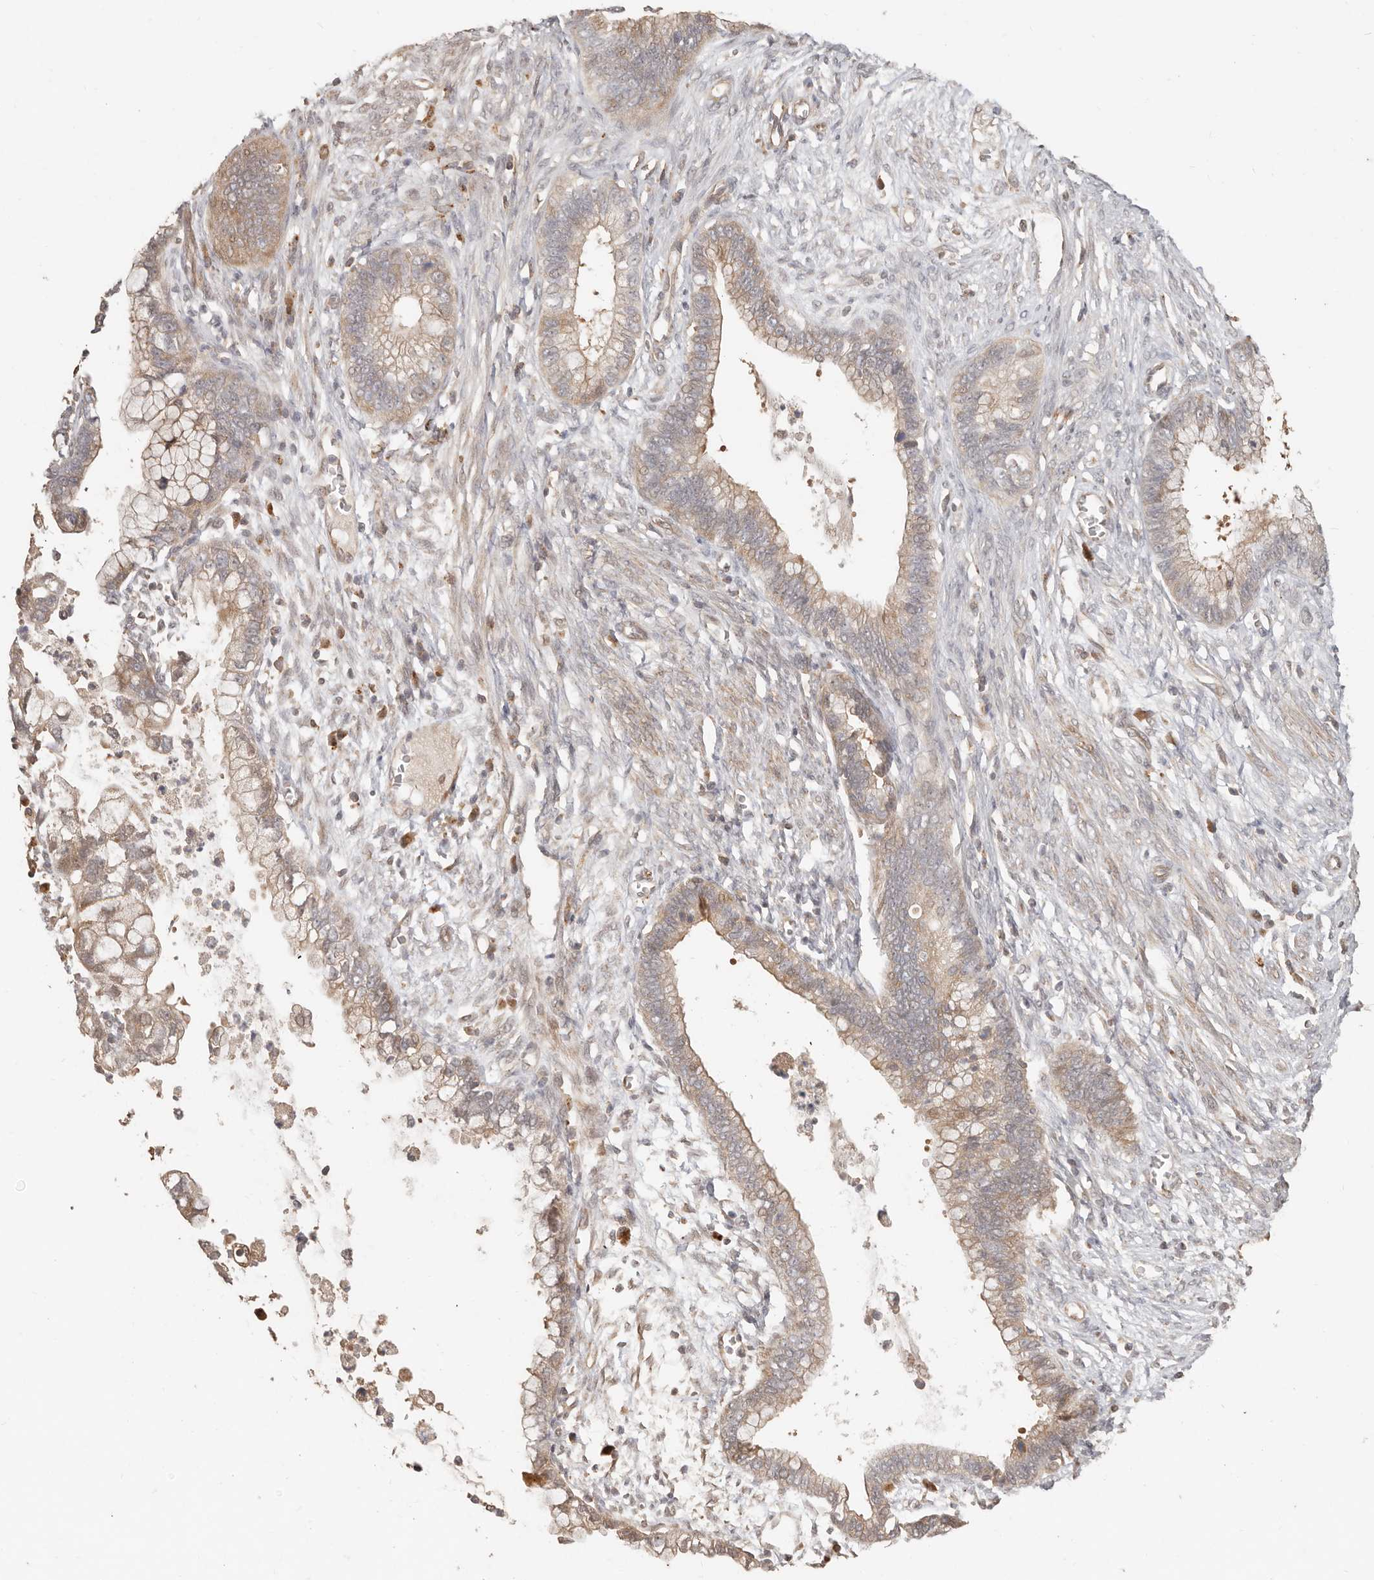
{"staining": {"intensity": "weak", "quantity": ">75%", "location": "cytoplasmic/membranous"}, "tissue": "cervical cancer", "cell_type": "Tumor cells", "image_type": "cancer", "snomed": [{"axis": "morphology", "description": "Adenocarcinoma, NOS"}, {"axis": "topography", "description": "Cervix"}], "caption": "Immunohistochemical staining of human cervical cancer displays low levels of weak cytoplasmic/membranous protein staining in approximately >75% of tumor cells.", "gene": "MTFR2", "patient": {"sex": "female", "age": 44}}